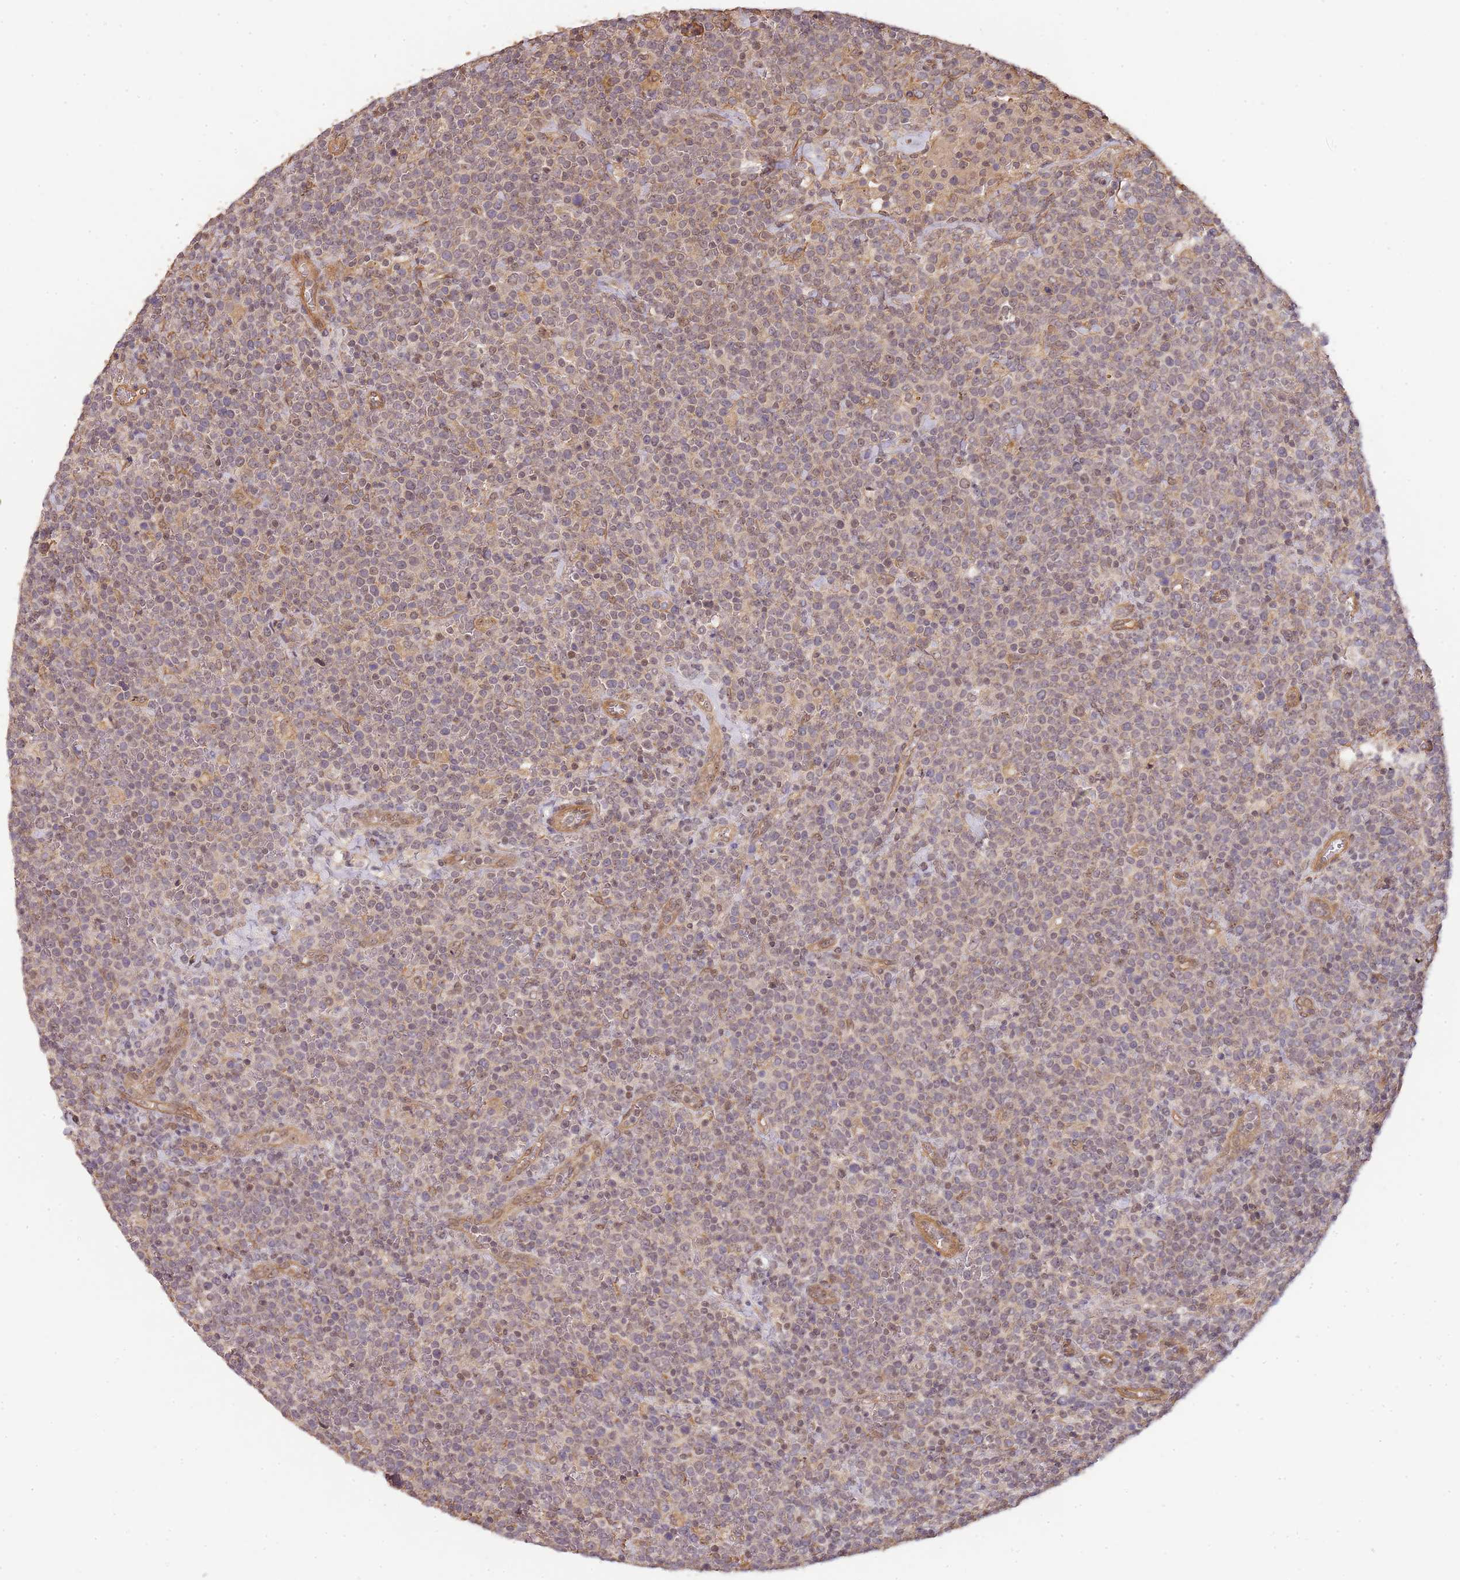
{"staining": {"intensity": "weak", "quantity": "<25%", "location": "cytoplasmic/membranous"}, "tissue": "lymphoma", "cell_type": "Tumor cells", "image_type": "cancer", "snomed": [{"axis": "morphology", "description": "Malignant lymphoma, non-Hodgkin's type, High grade"}, {"axis": "topography", "description": "Lymph node"}], "caption": "IHC image of human lymphoma stained for a protein (brown), which reveals no expression in tumor cells.", "gene": "SURF2", "patient": {"sex": "male", "age": 61}}